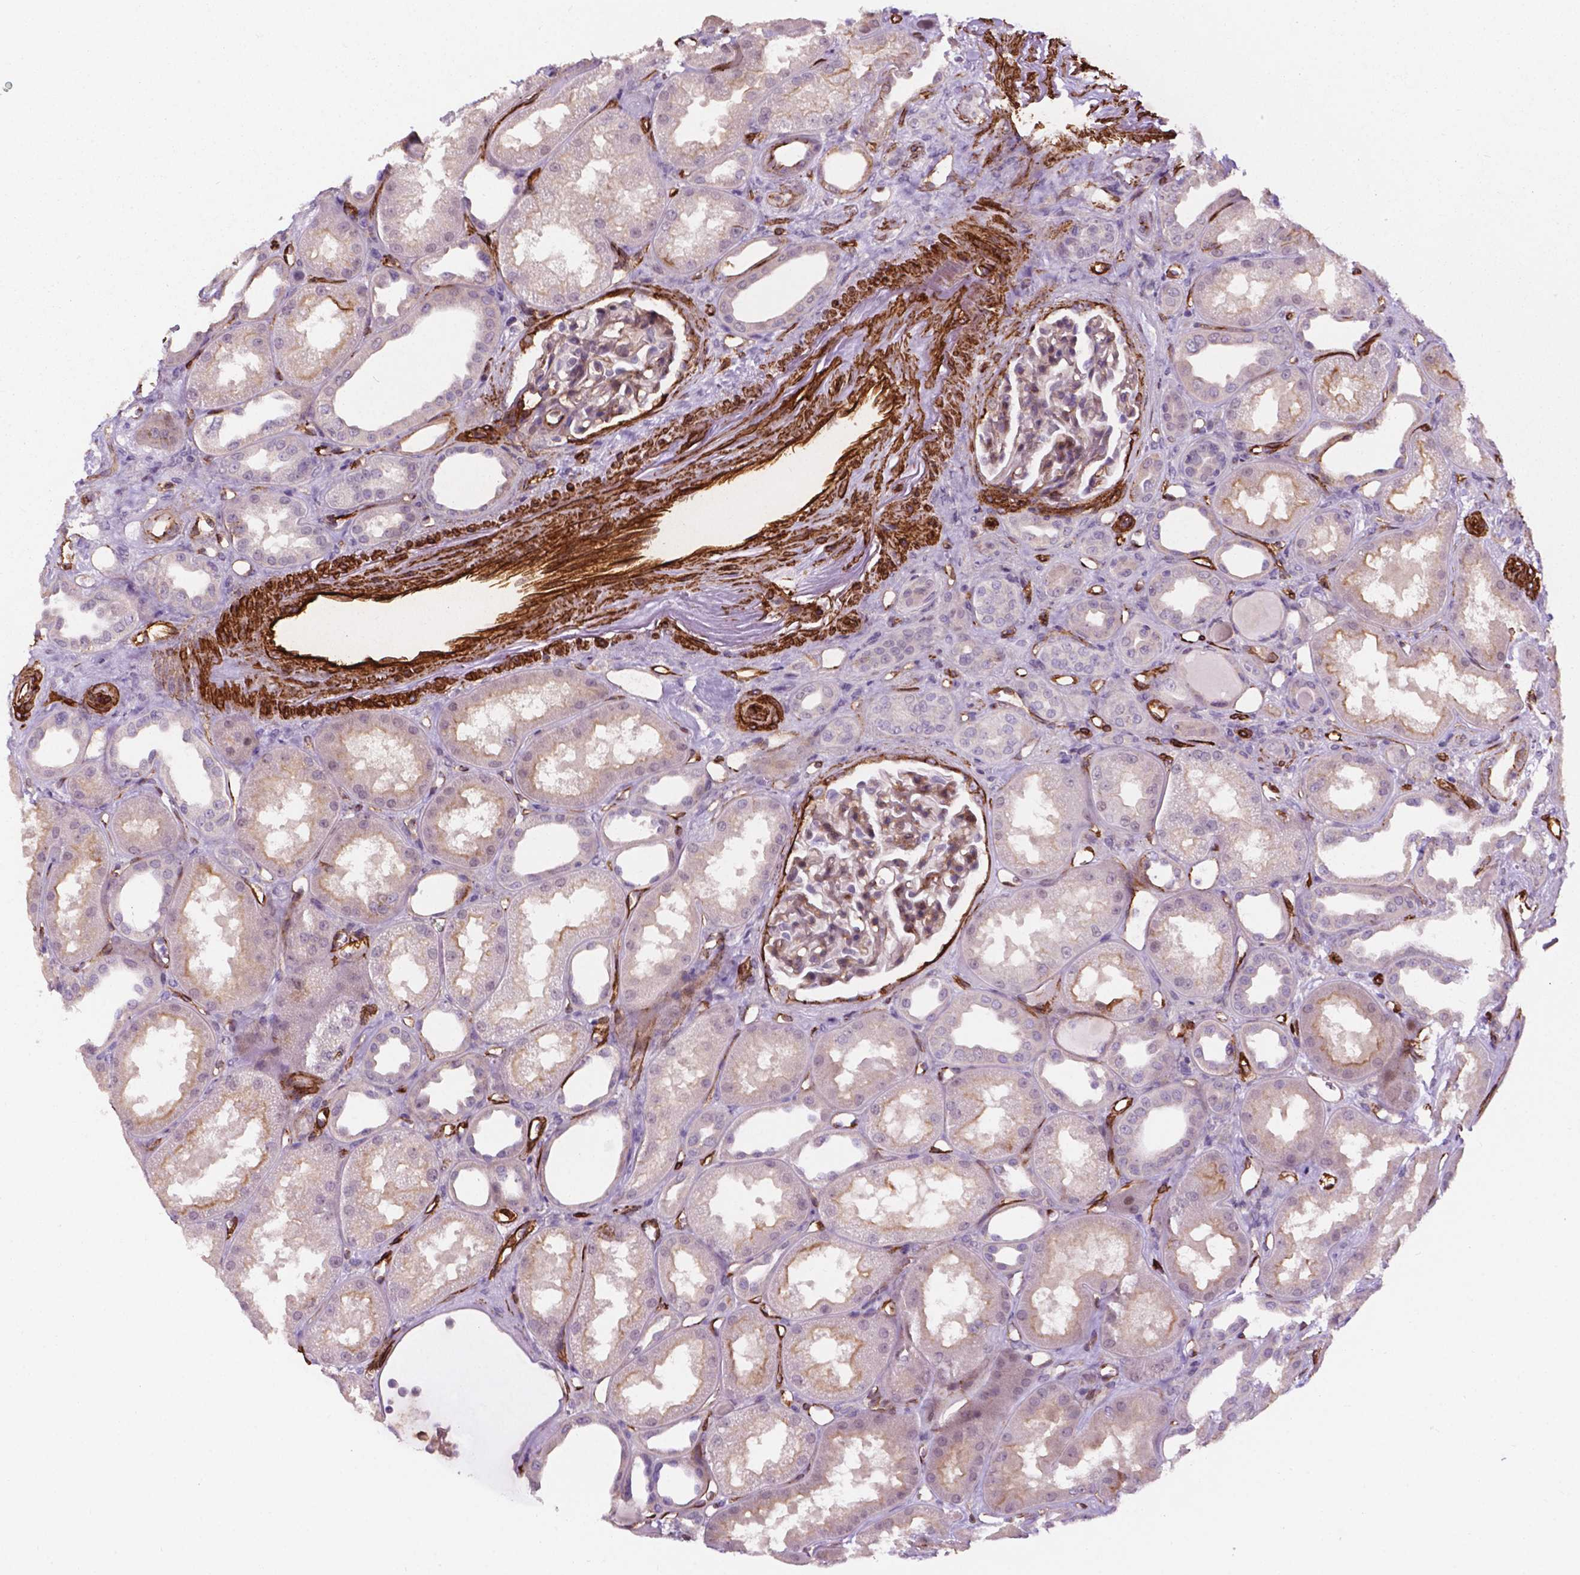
{"staining": {"intensity": "moderate", "quantity": "<25%", "location": "nuclear"}, "tissue": "kidney", "cell_type": "Cells in glomeruli", "image_type": "normal", "snomed": [{"axis": "morphology", "description": "Normal tissue, NOS"}, {"axis": "topography", "description": "Kidney"}], "caption": "Kidney stained with a protein marker displays moderate staining in cells in glomeruli.", "gene": "EGFL8", "patient": {"sex": "male", "age": 61}}